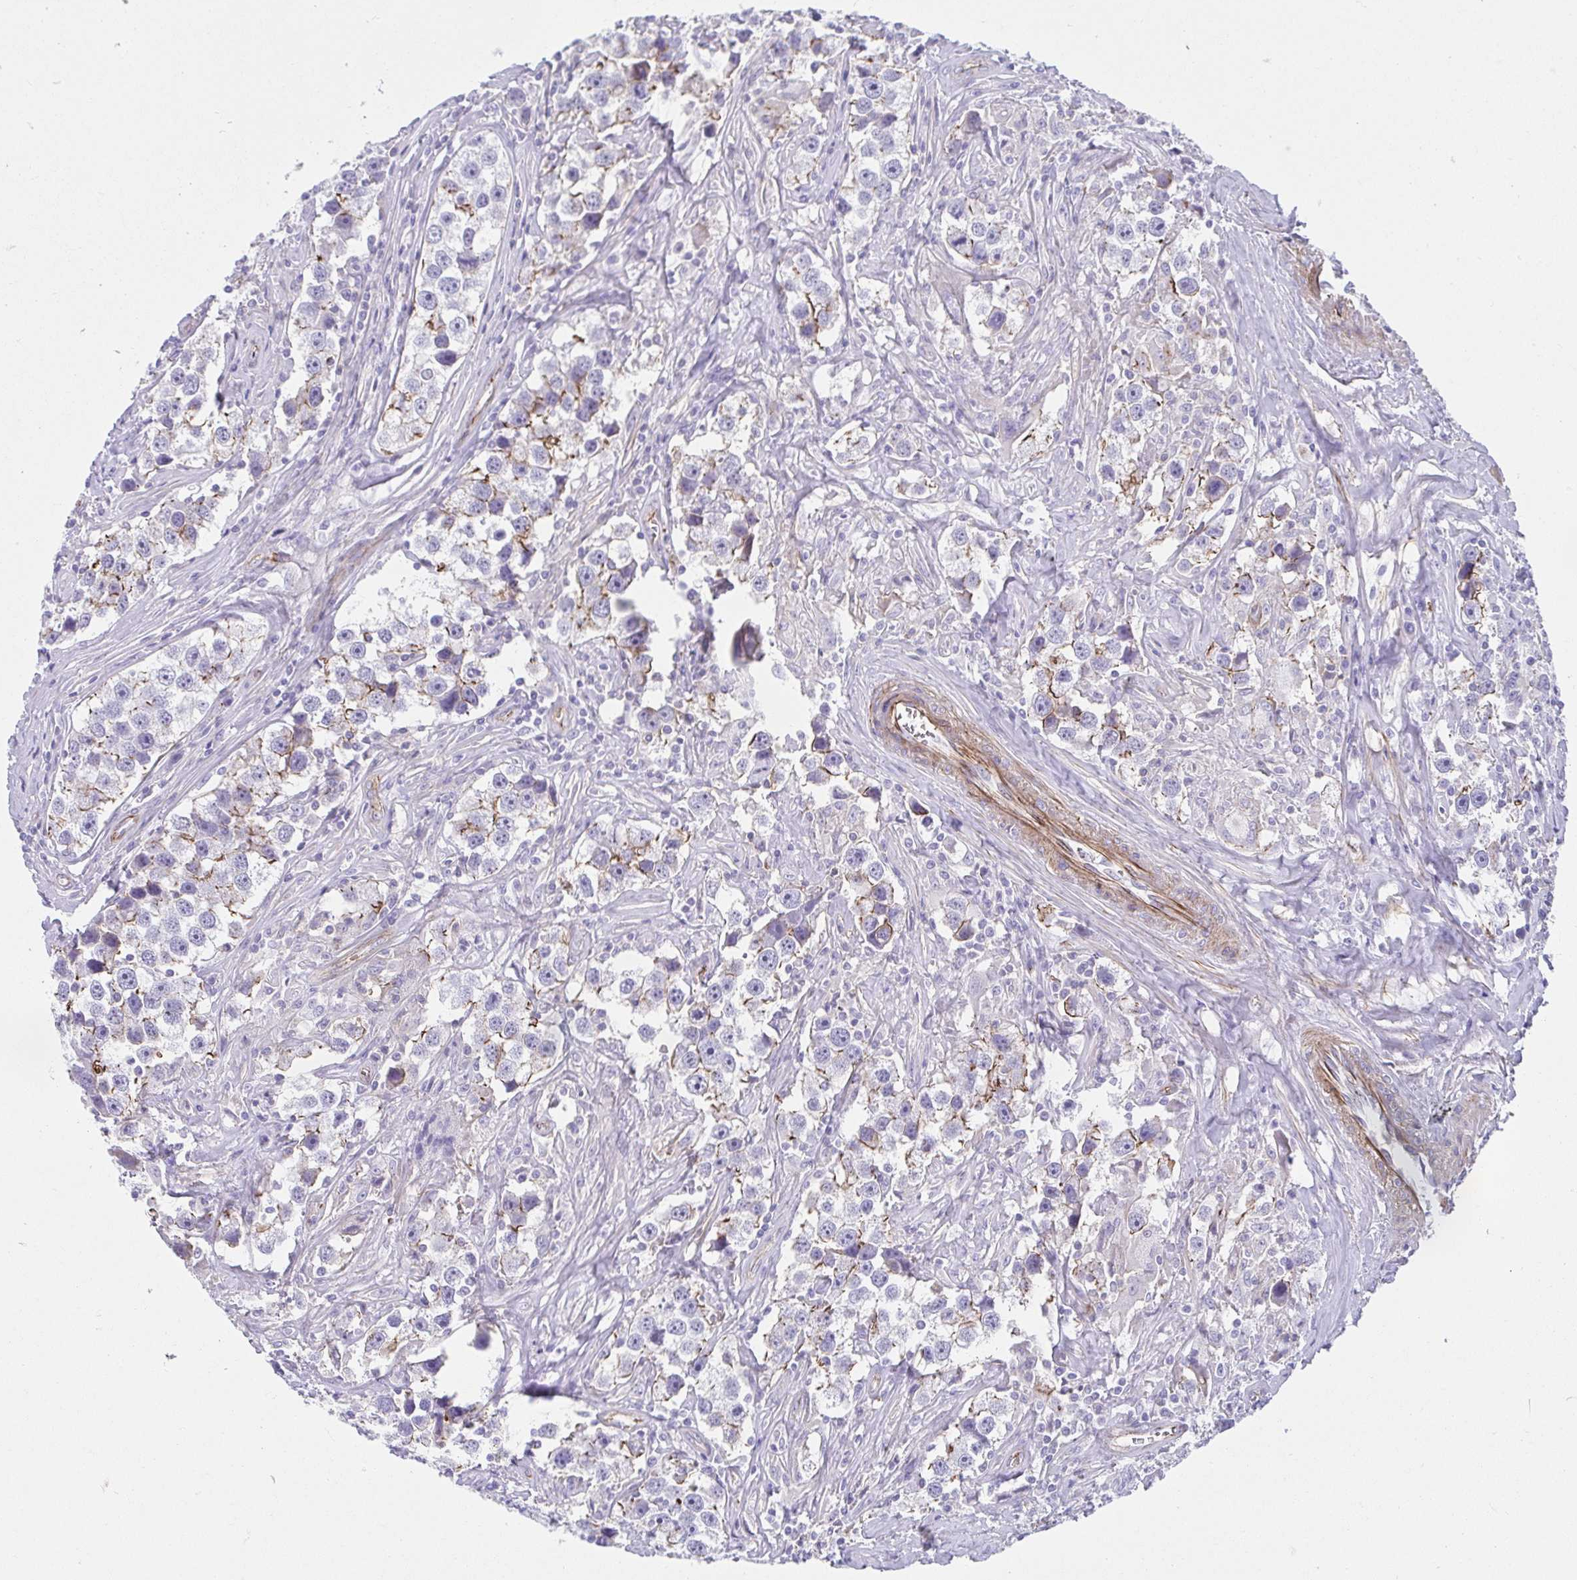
{"staining": {"intensity": "moderate", "quantity": "<25%", "location": "cytoplasmic/membranous"}, "tissue": "testis cancer", "cell_type": "Tumor cells", "image_type": "cancer", "snomed": [{"axis": "morphology", "description": "Seminoma, NOS"}, {"axis": "topography", "description": "Testis"}], "caption": "The photomicrograph reveals staining of testis cancer, revealing moderate cytoplasmic/membranous protein staining (brown color) within tumor cells.", "gene": "TRAM2", "patient": {"sex": "male", "age": 49}}